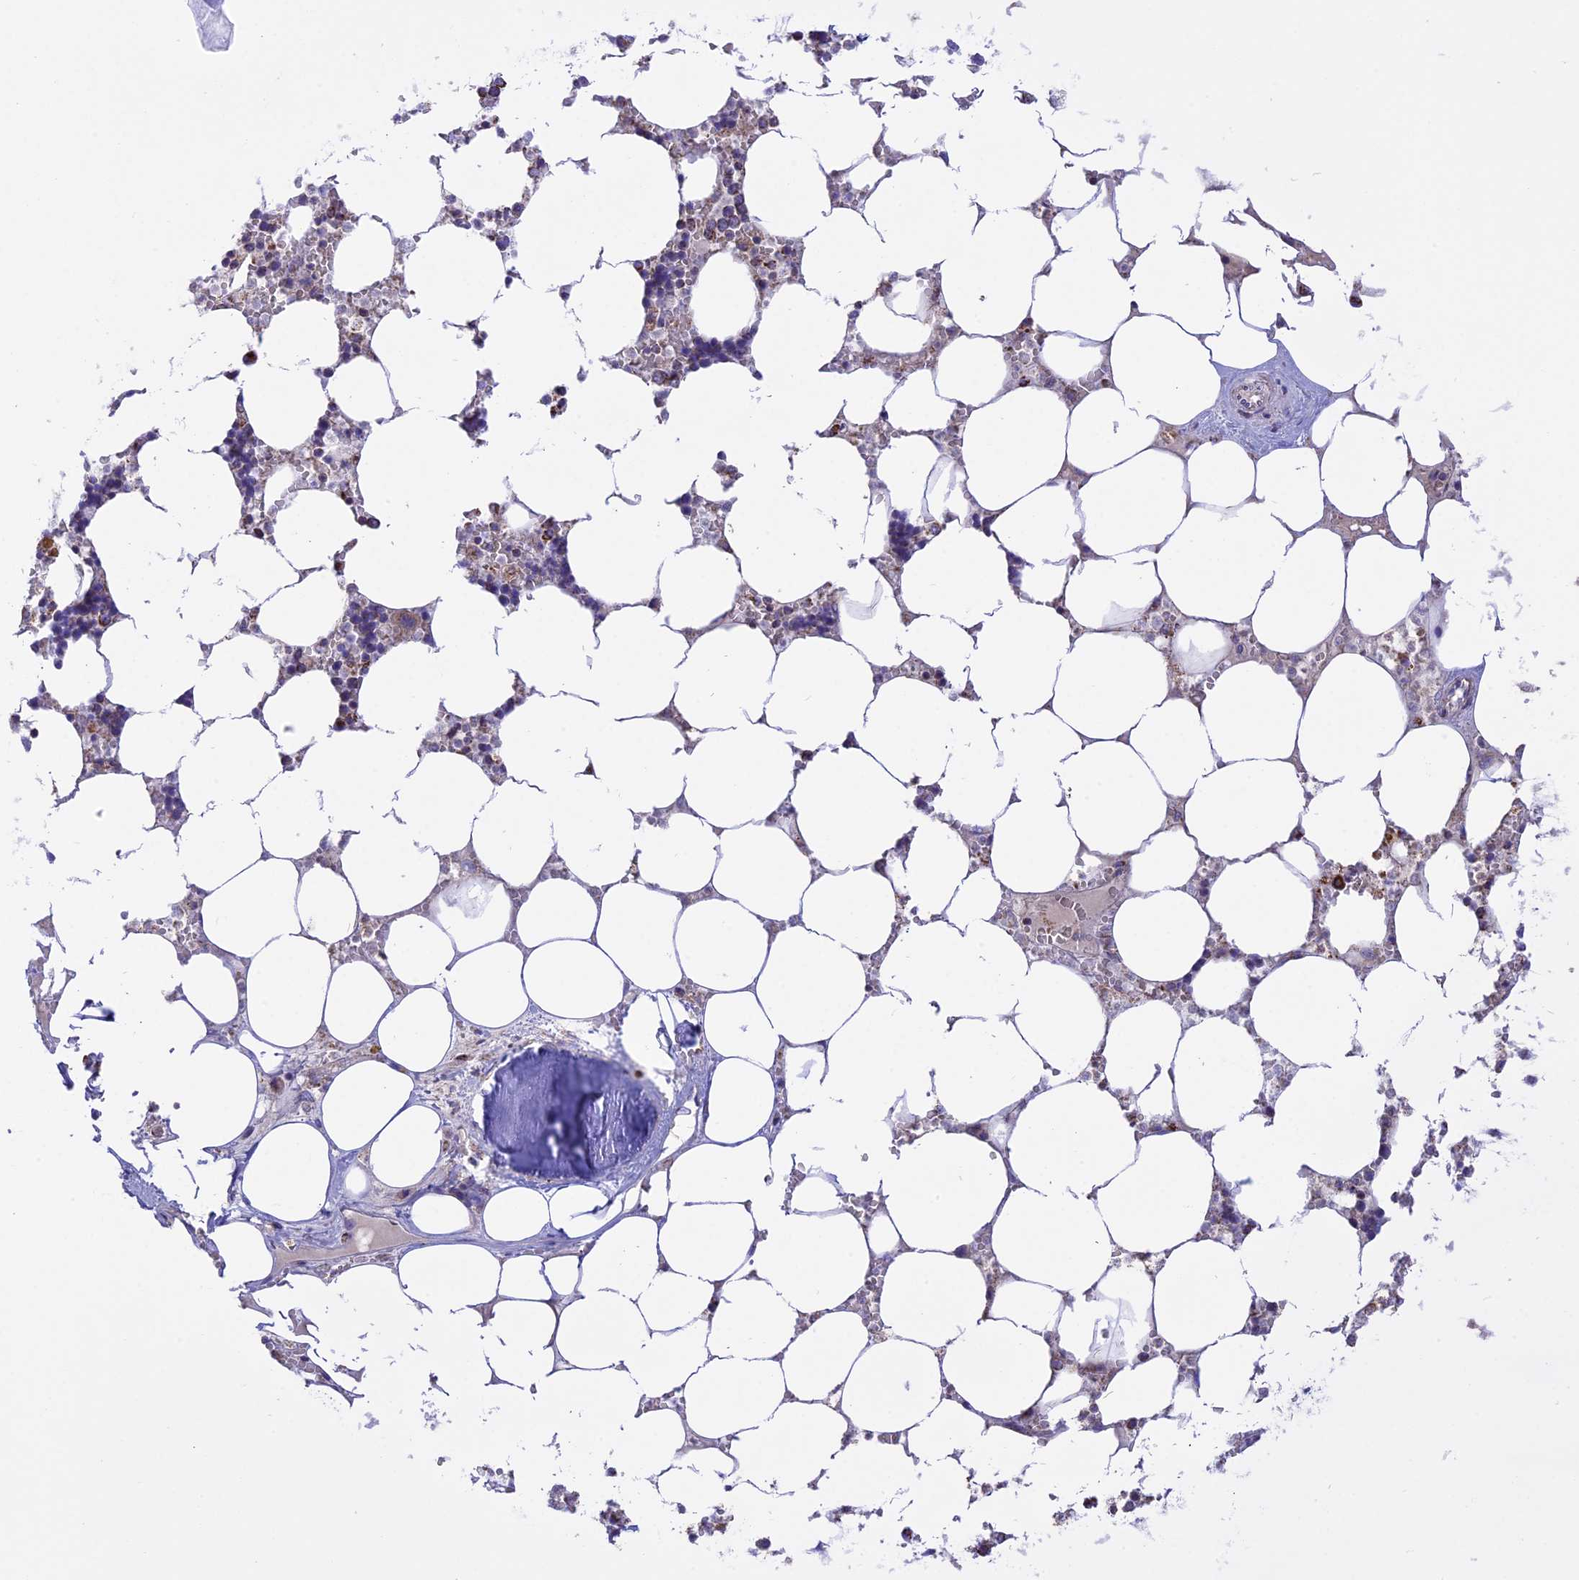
{"staining": {"intensity": "negative", "quantity": "none", "location": "none"}, "tissue": "bone marrow", "cell_type": "Hematopoietic cells", "image_type": "normal", "snomed": [{"axis": "morphology", "description": "Normal tissue, NOS"}, {"axis": "topography", "description": "Bone marrow"}], "caption": "A high-resolution micrograph shows immunohistochemistry (IHC) staining of benign bone marrow, which shows no significant expression in hematopoietic cells.", "gene": "KCNG1", "patient": {"sex": "male", "age": 64}}